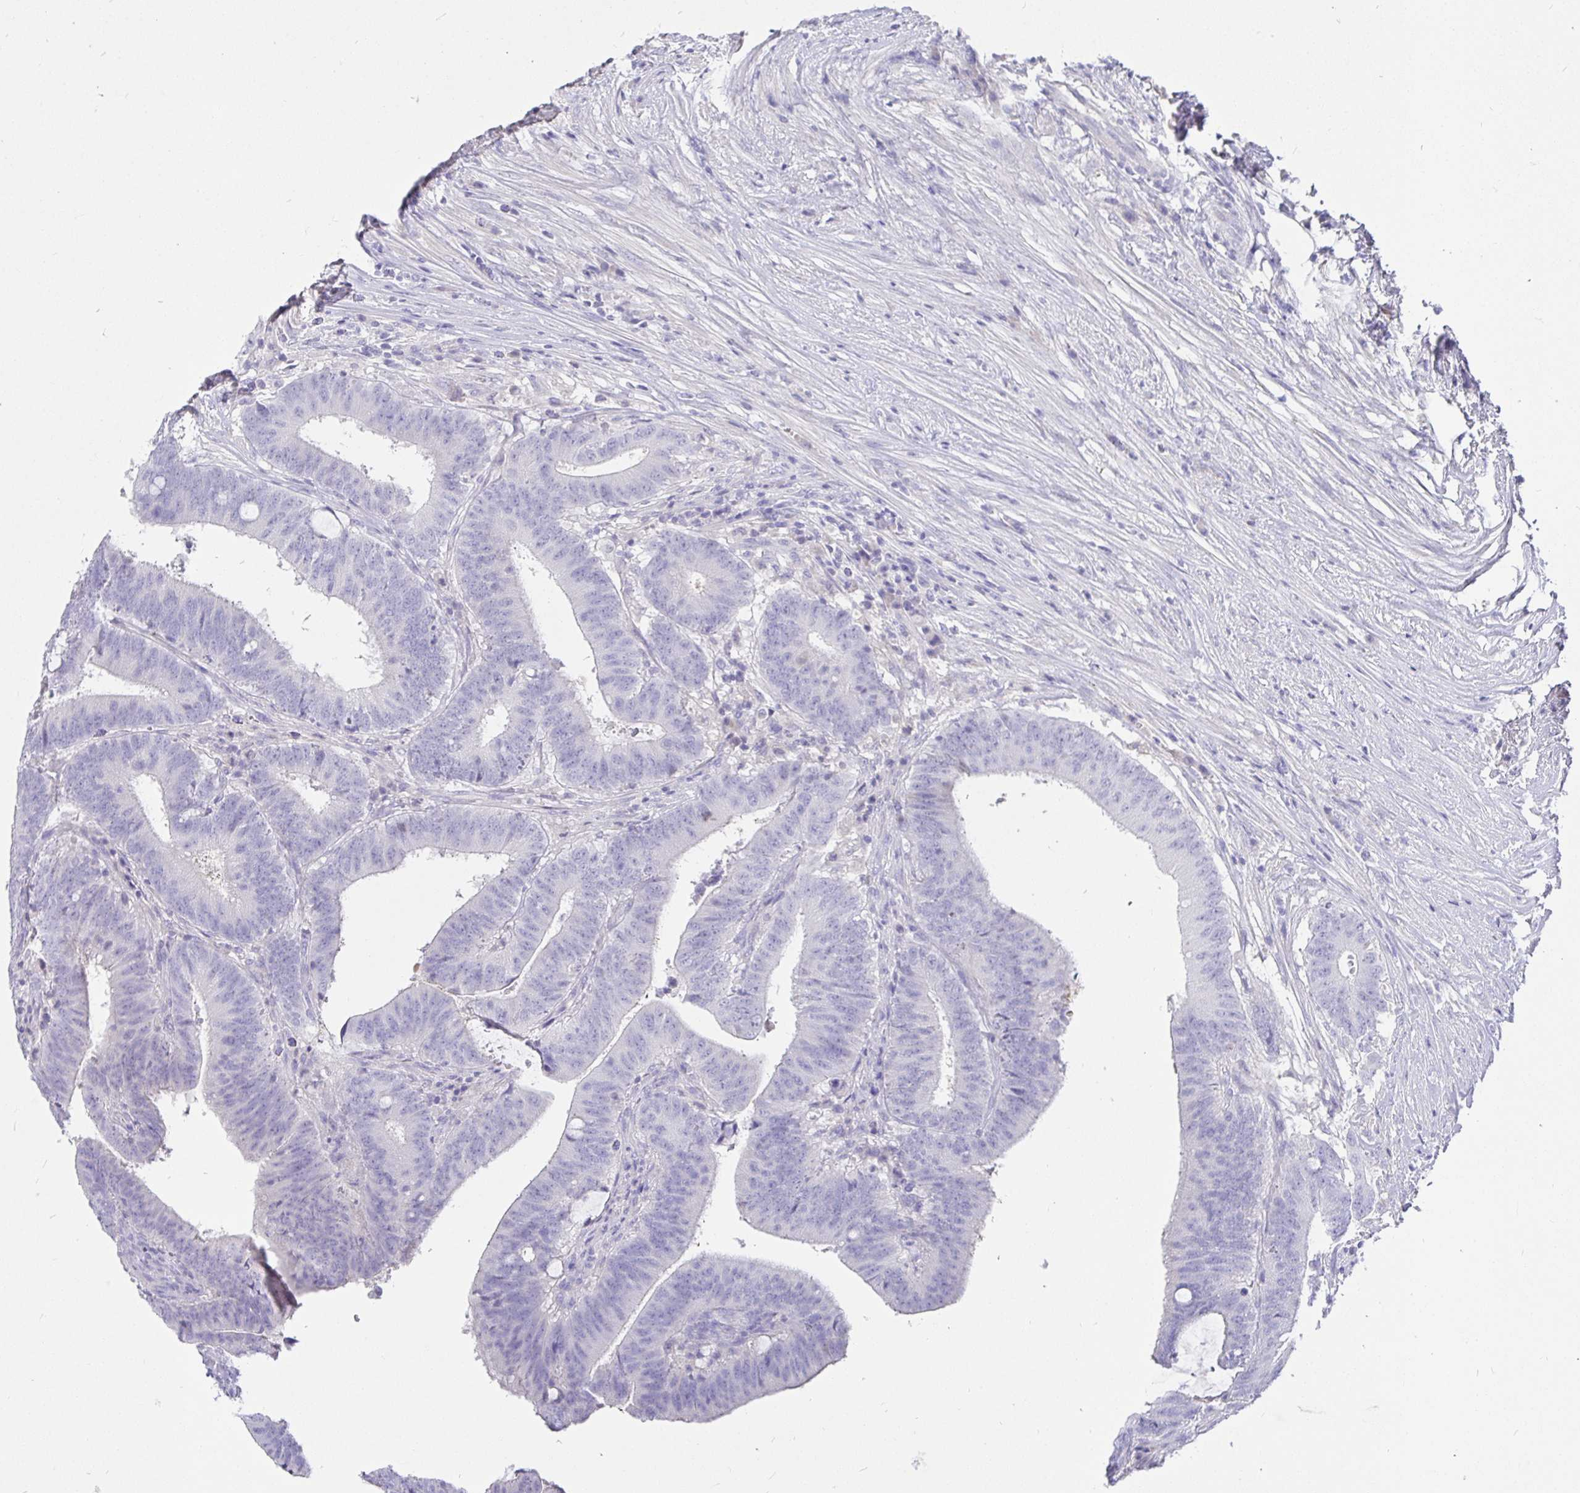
{"staining": {"intensity": "negative", "quantity": "none", "location": "none"}, "tissue": "colorectal cancer", "cell_type": "Tumor cells", "image_type": "cancer", "snomed": [{"axis": "morphology", "description": "Adenocarcinoma, NOS"}, {"axis": "topography", "description": "Colon"}], "caption": "Immunohistochemistry (IHC) of human adenocarcinoma (colorectal) displays no positivity in tumor cells.", "gene": "TPTE", "patient": {"sex": "female", "age": 43}}